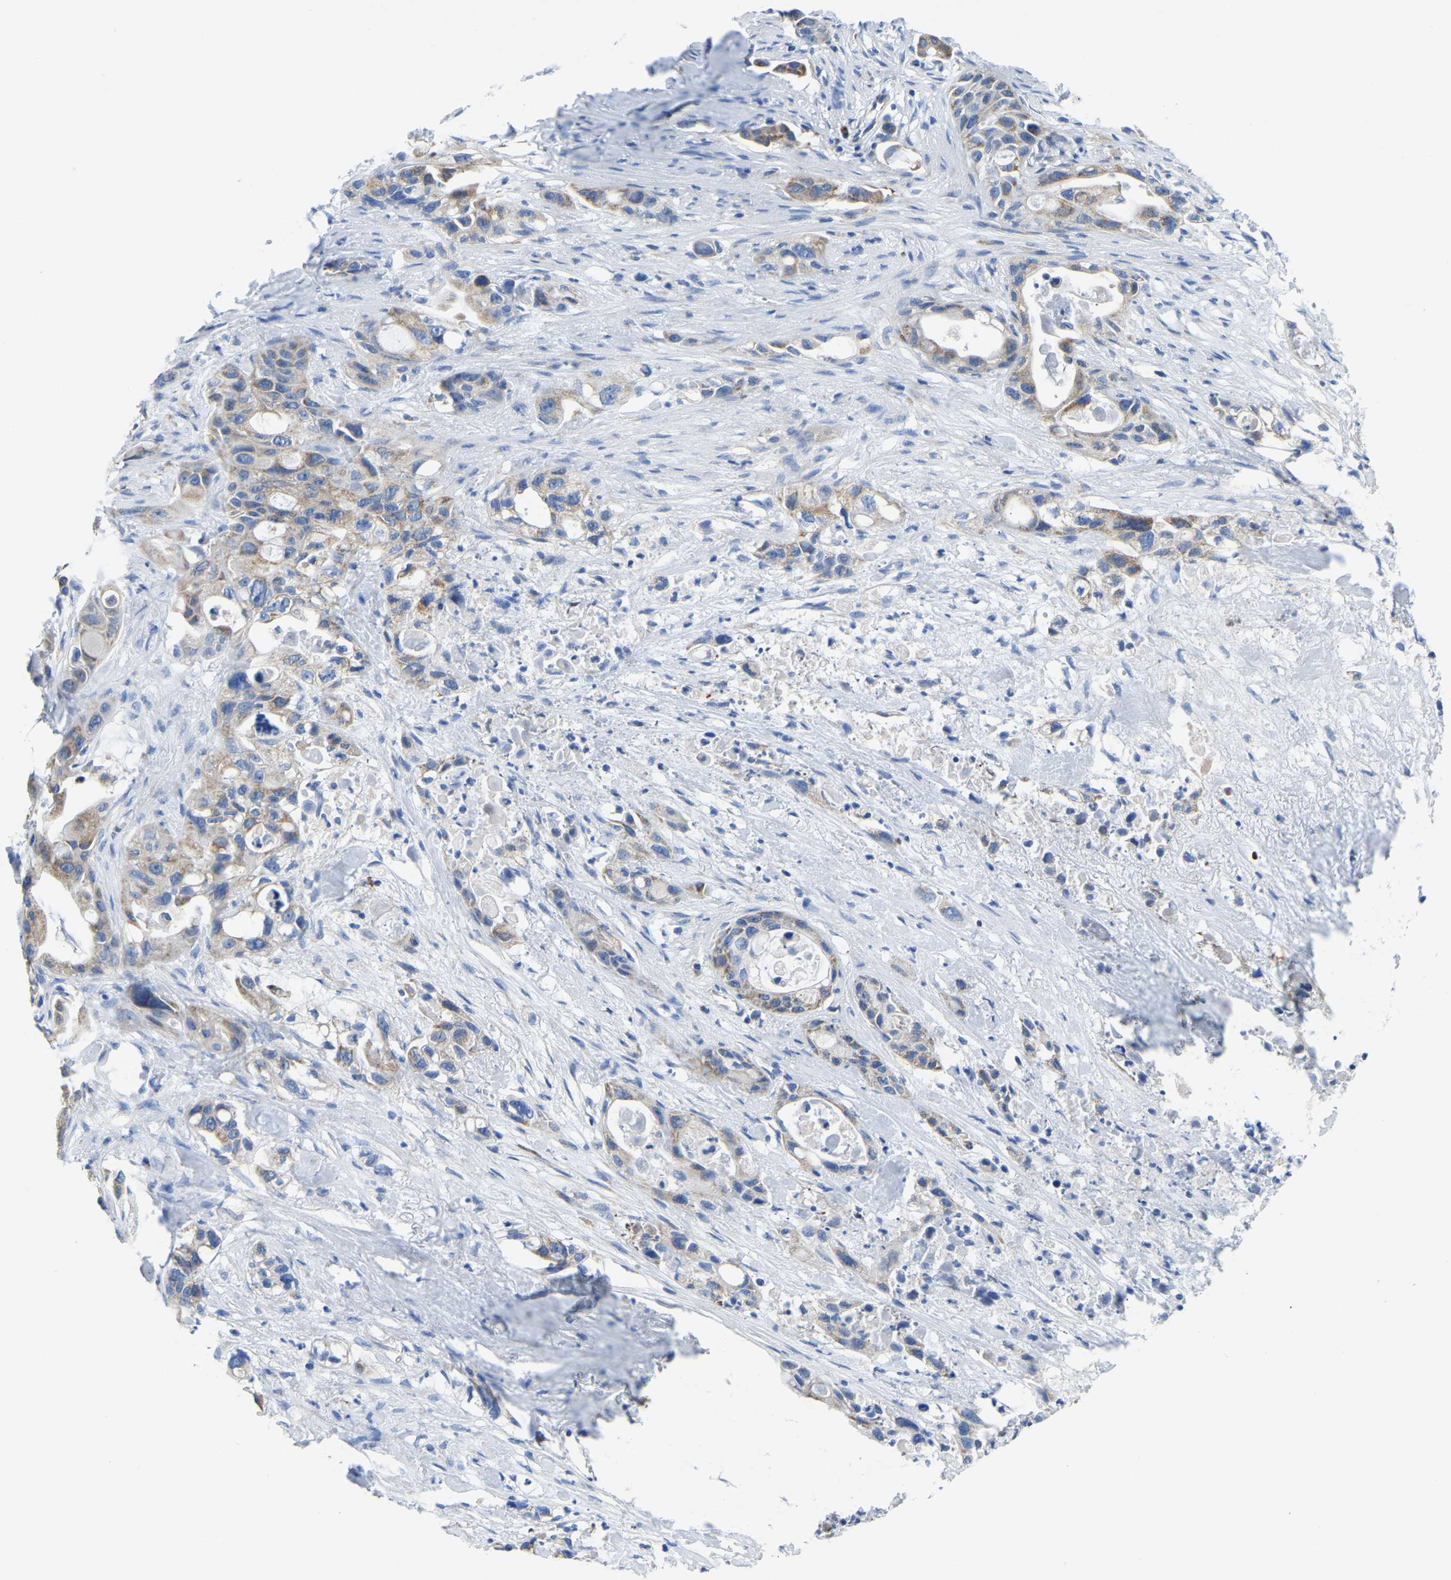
{"staining": {"intensity": "moderate", "quantity": ">75%", "location": "cytoplasmic/membranous"}, "tissue": "pancreatic cancer", "cell_type": "Tumor cells", "image_type": "cancer", "snomed": [{"axis": "morphology", "description": "Adenocarcinoma, NOS"}, {"axis": "topography", "description": "Pancreas"}], "caption": "High-magnification brightfield microscopy of pancreatic cancer (adenocarcinoma) stained with DAB (brown) and counterstained with hematoxylin (blue). tumor cells exhibit moderate cytoplasmic/membranous expression is present in about>75% of cells. (Brightfield microscopy of DAB IHC at high magnification).", "gene": "ETFA", "patient": {"sex": "male", "age": 53}}